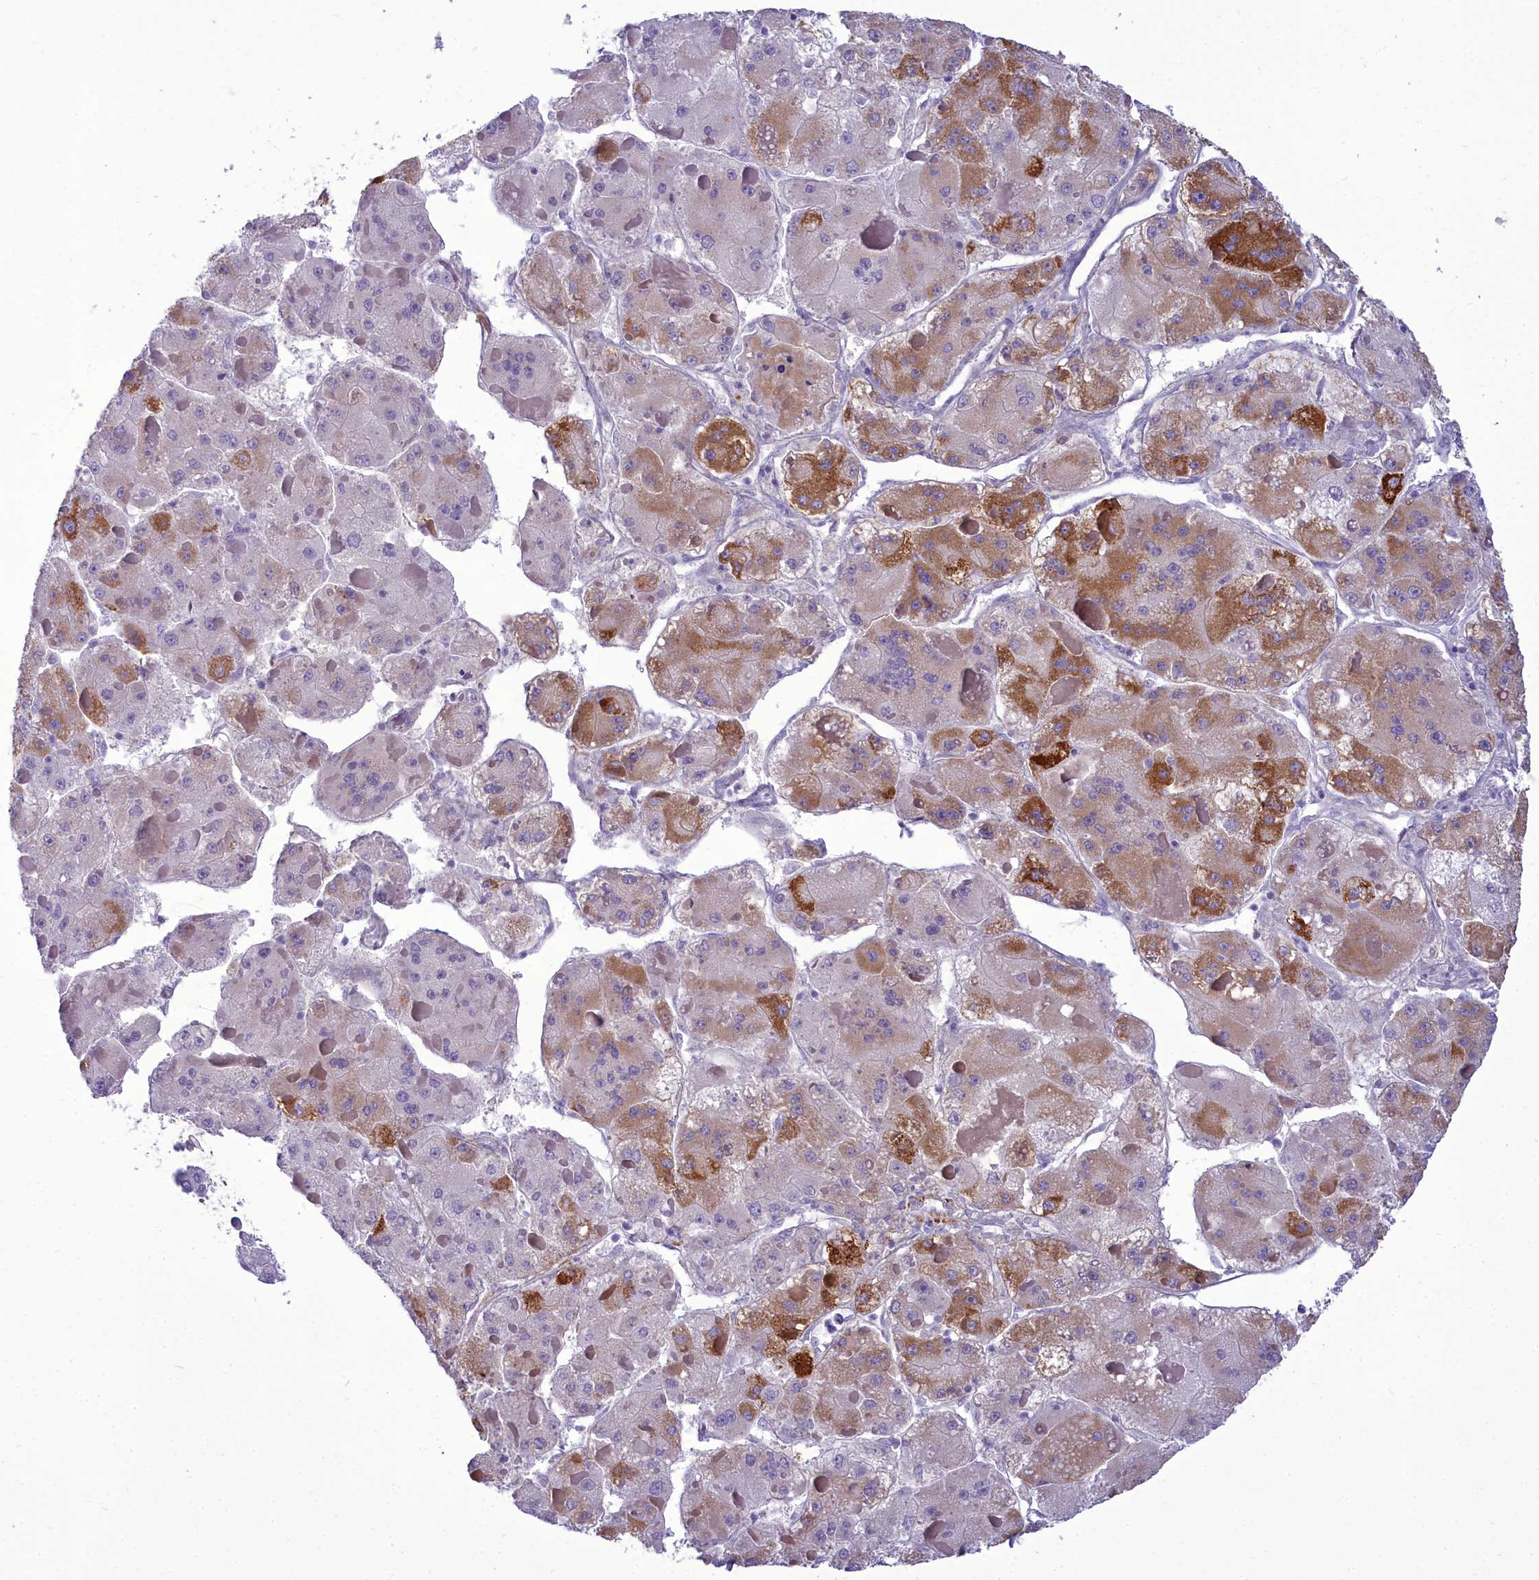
{"staining": {"intensity": "moderate", "quantity": "<25%", "location": "cytoplasmic/membranous"}, "tissue": "liver cancer", "cell_type": "Tumor cells", "image_type": "cancer", "snomed": [{"axis": "morphology", "description": "Carcinoma, Hepatocellular, NOS"}, {"axis": "topography", "description": "Liver"}], "caption": "Human liver cancer stained for a protein (brown) exhibits moderate cytoplasmic/membranous positive staining in approximately <25% of tumor cells.", "gene": "OSTN", "patient": {"sex": "female", "age": 73}}